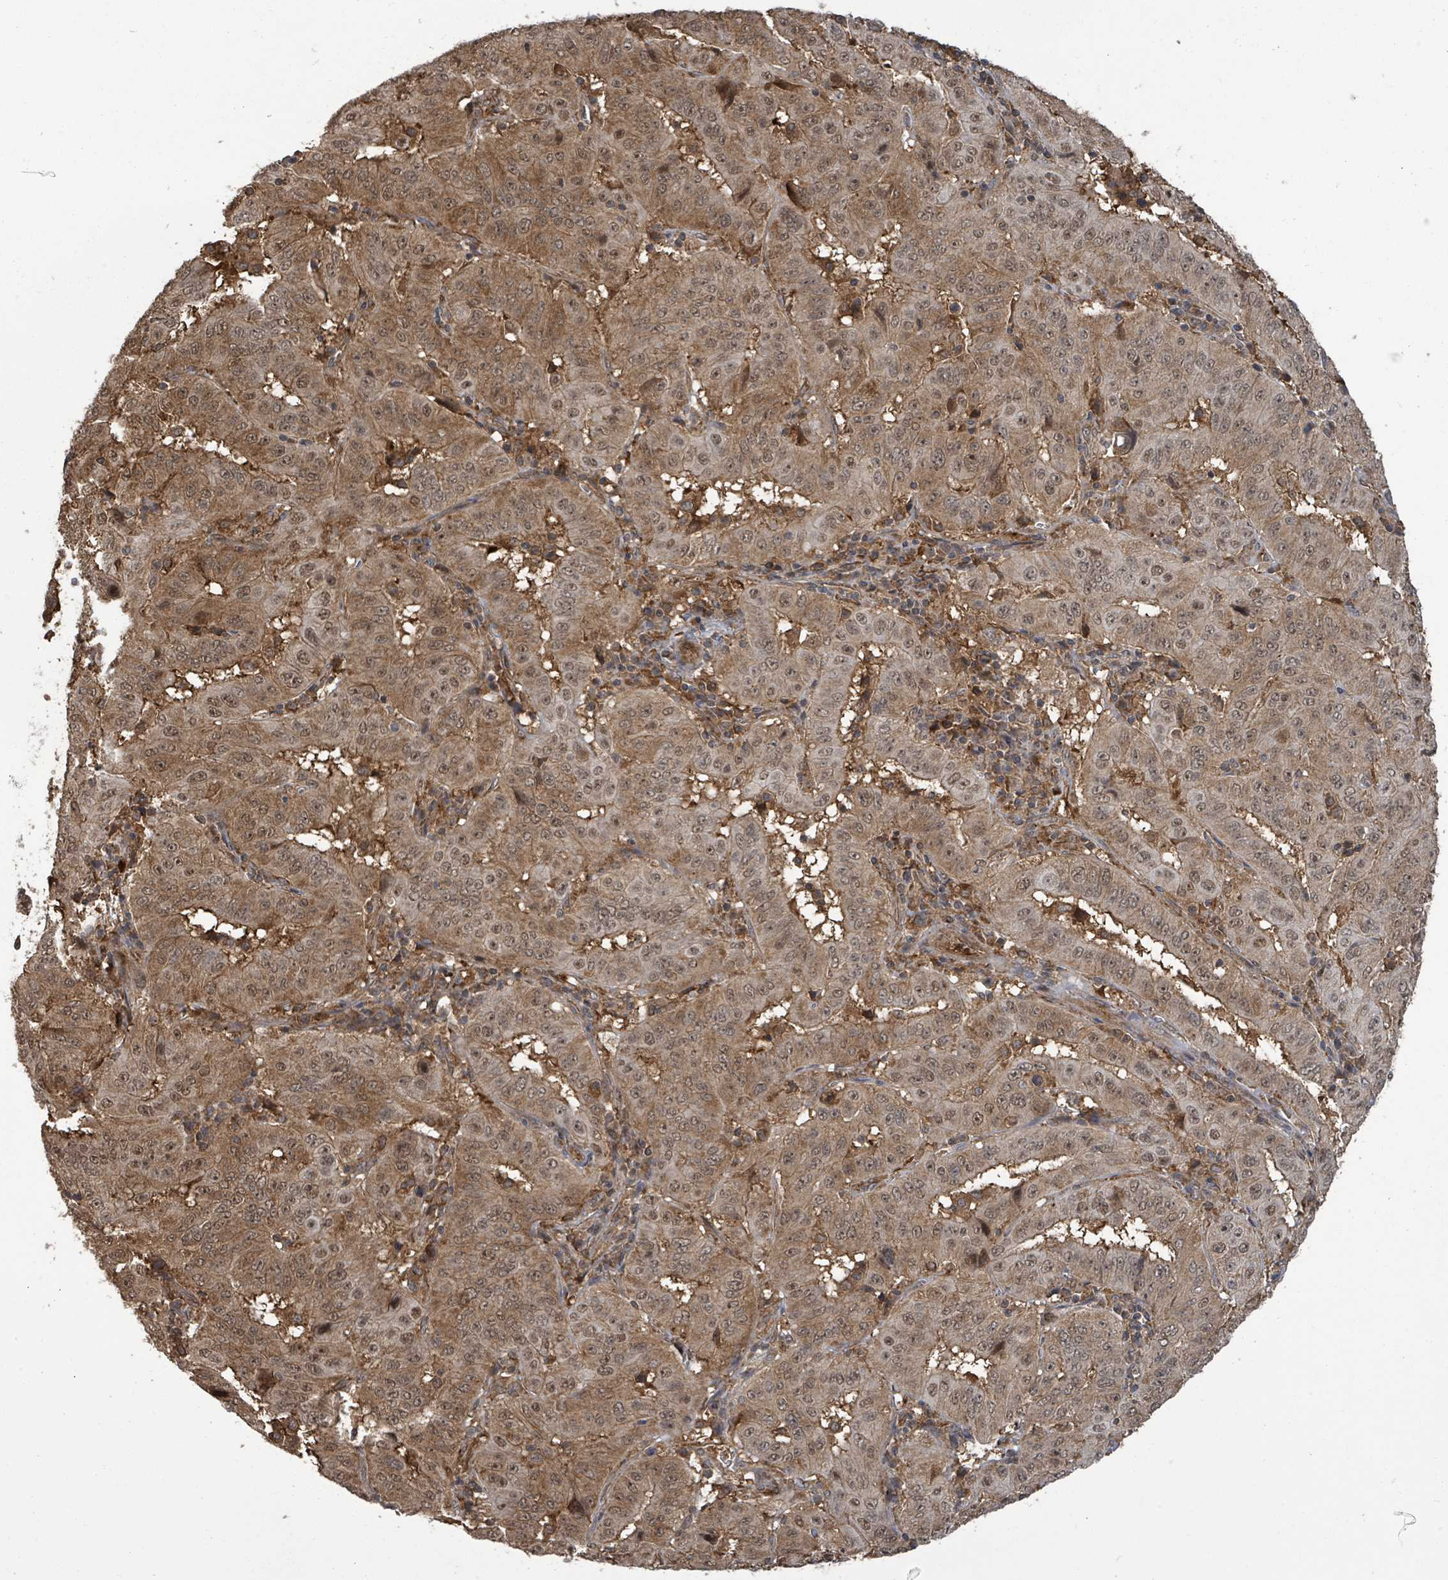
{"staining": {"intensity": "moderate", "quantity": ">75%", "location": "cytoplasmic/membranous,nuclear"}, "tissue": "pancreatic cancer", "cell_type": "Tumor cells", "image_type": "cancer", "snomed": [{"axis": "morphology", "description": "Adenocarcinoma, NOS"}, {"axis": "topography", "description": "Pancreas"}], "caption": "Adenocarcinoma (pancreatic) tissue reveals moderate cytoplasmic/membranous and nuclear staining in about >75% of tumor cells, visualized by immunohistochemistry. (DAB (3,3'-diaminobenzidine) IHC with brightfield microscopy, high magnification).", "gene": "KLC1", "patient": {"sex": "male", "age": 63}}